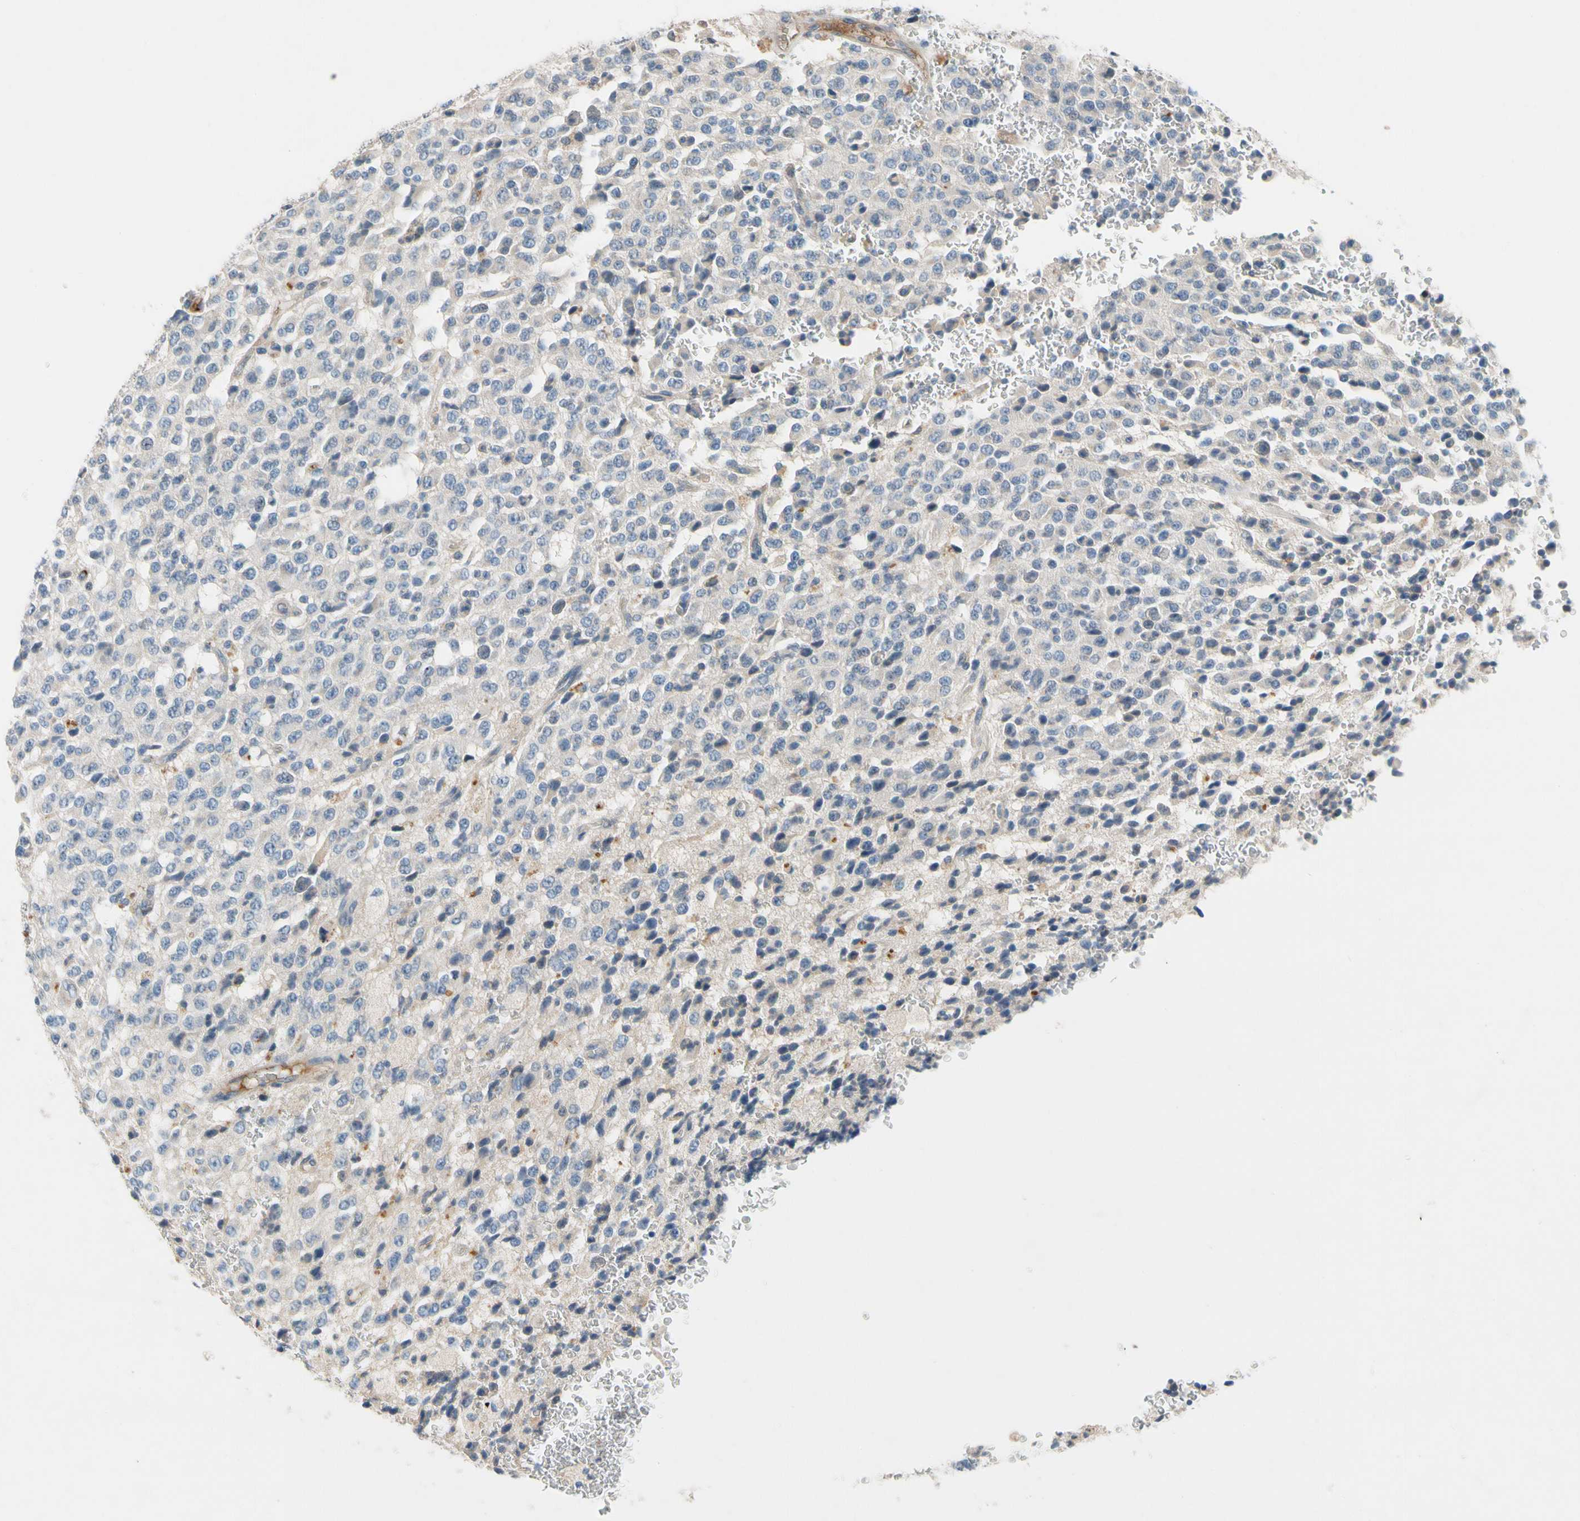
{"staining": {"intensity": "negative", "quantity": "none", "location": "none"}, "tissue": "glioma", "cell_type": "Tumor cells", "image_type": "cancer", "snomed": [{"axis": "morphology", "description": "Glioma, malignant, High grade"}, {"axis": "topography", "description": "pancreas cauda"}], "caption": "Malignant glioma (high-grade) was stained to show a protein in brown. There is no significant positivity in tumor cells. The staining is performed using DAB (3,3'-diaminobenzidine) brown chromogen with nuclei counter-stained in using hematoxylin.", "gene": "CNDP1", "patient": {"sex": "male", "age": 60}}